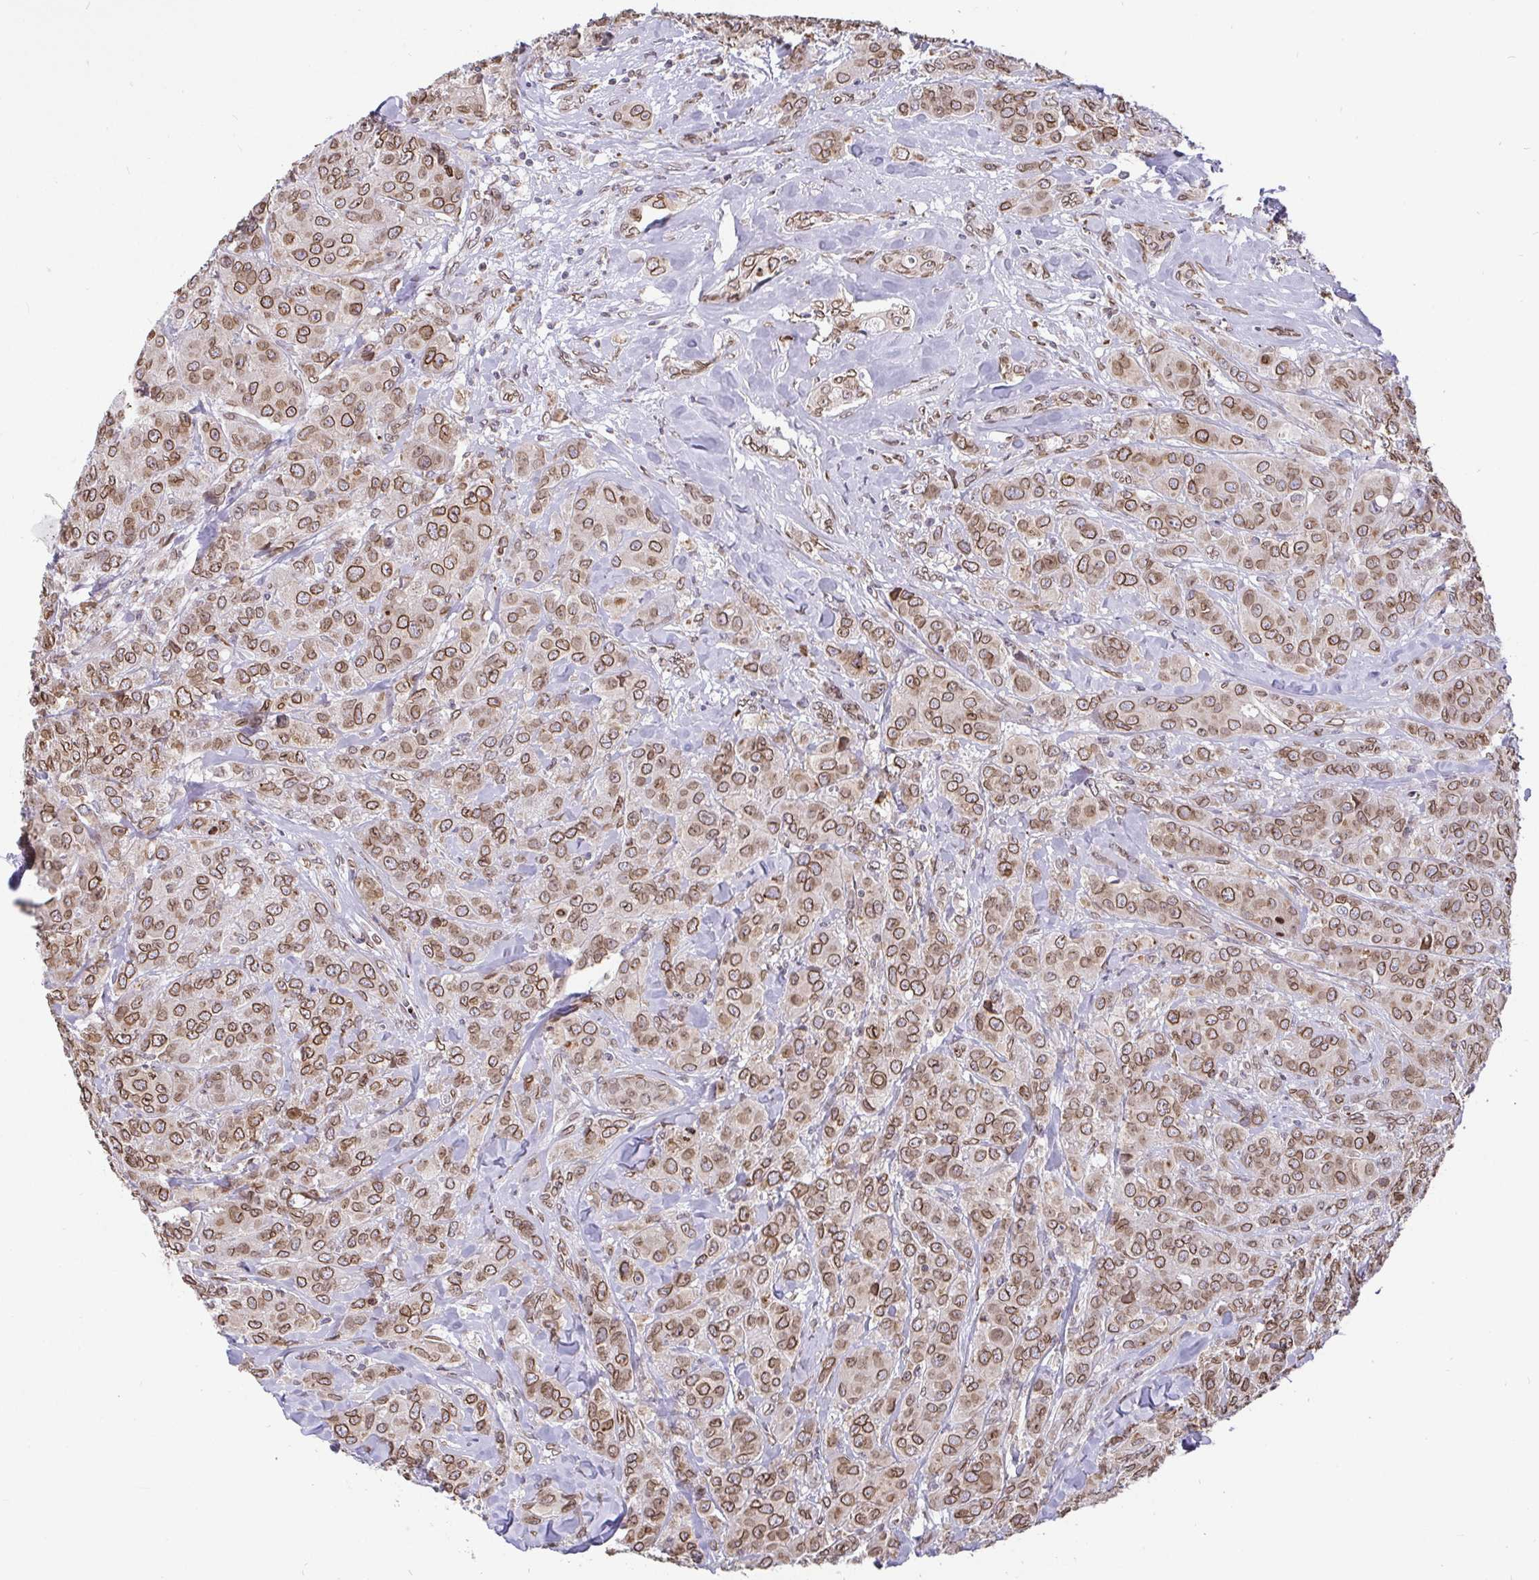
{"staining": {"intensity": "moderate", "quantity": ">75%", "location": "cytoplasmic/membranous,nuclear"}, "tissue": "breast cancer", "cell_type": "Tumor cells", "image_type": "cancer", "snomed": [{"axis": "morphology", "description": "Normal tissue, NOS"}, {"axis": "morphology", "description": "Duct carcinoma"}, {"axis": "topography", "description": "Breast"}], "caption": "Immunohistochemistry (IHC) staining of breast infiltrating ductal carcinoma, which reveals medium levels of moderate cytoplasmic/membranous and nuclear positivity in approximately >75% of tumor cells indicating moderate cytoplasmic/membranous and nuclear protein positivity. The staining was performed using DAB (3,3'-diaminobenzidine) (brown) for protein detection and nuclei were counterstained in hematoxylin (blue).", "gene": "EMD", "patient": {"sex": "female", "age": 43}}